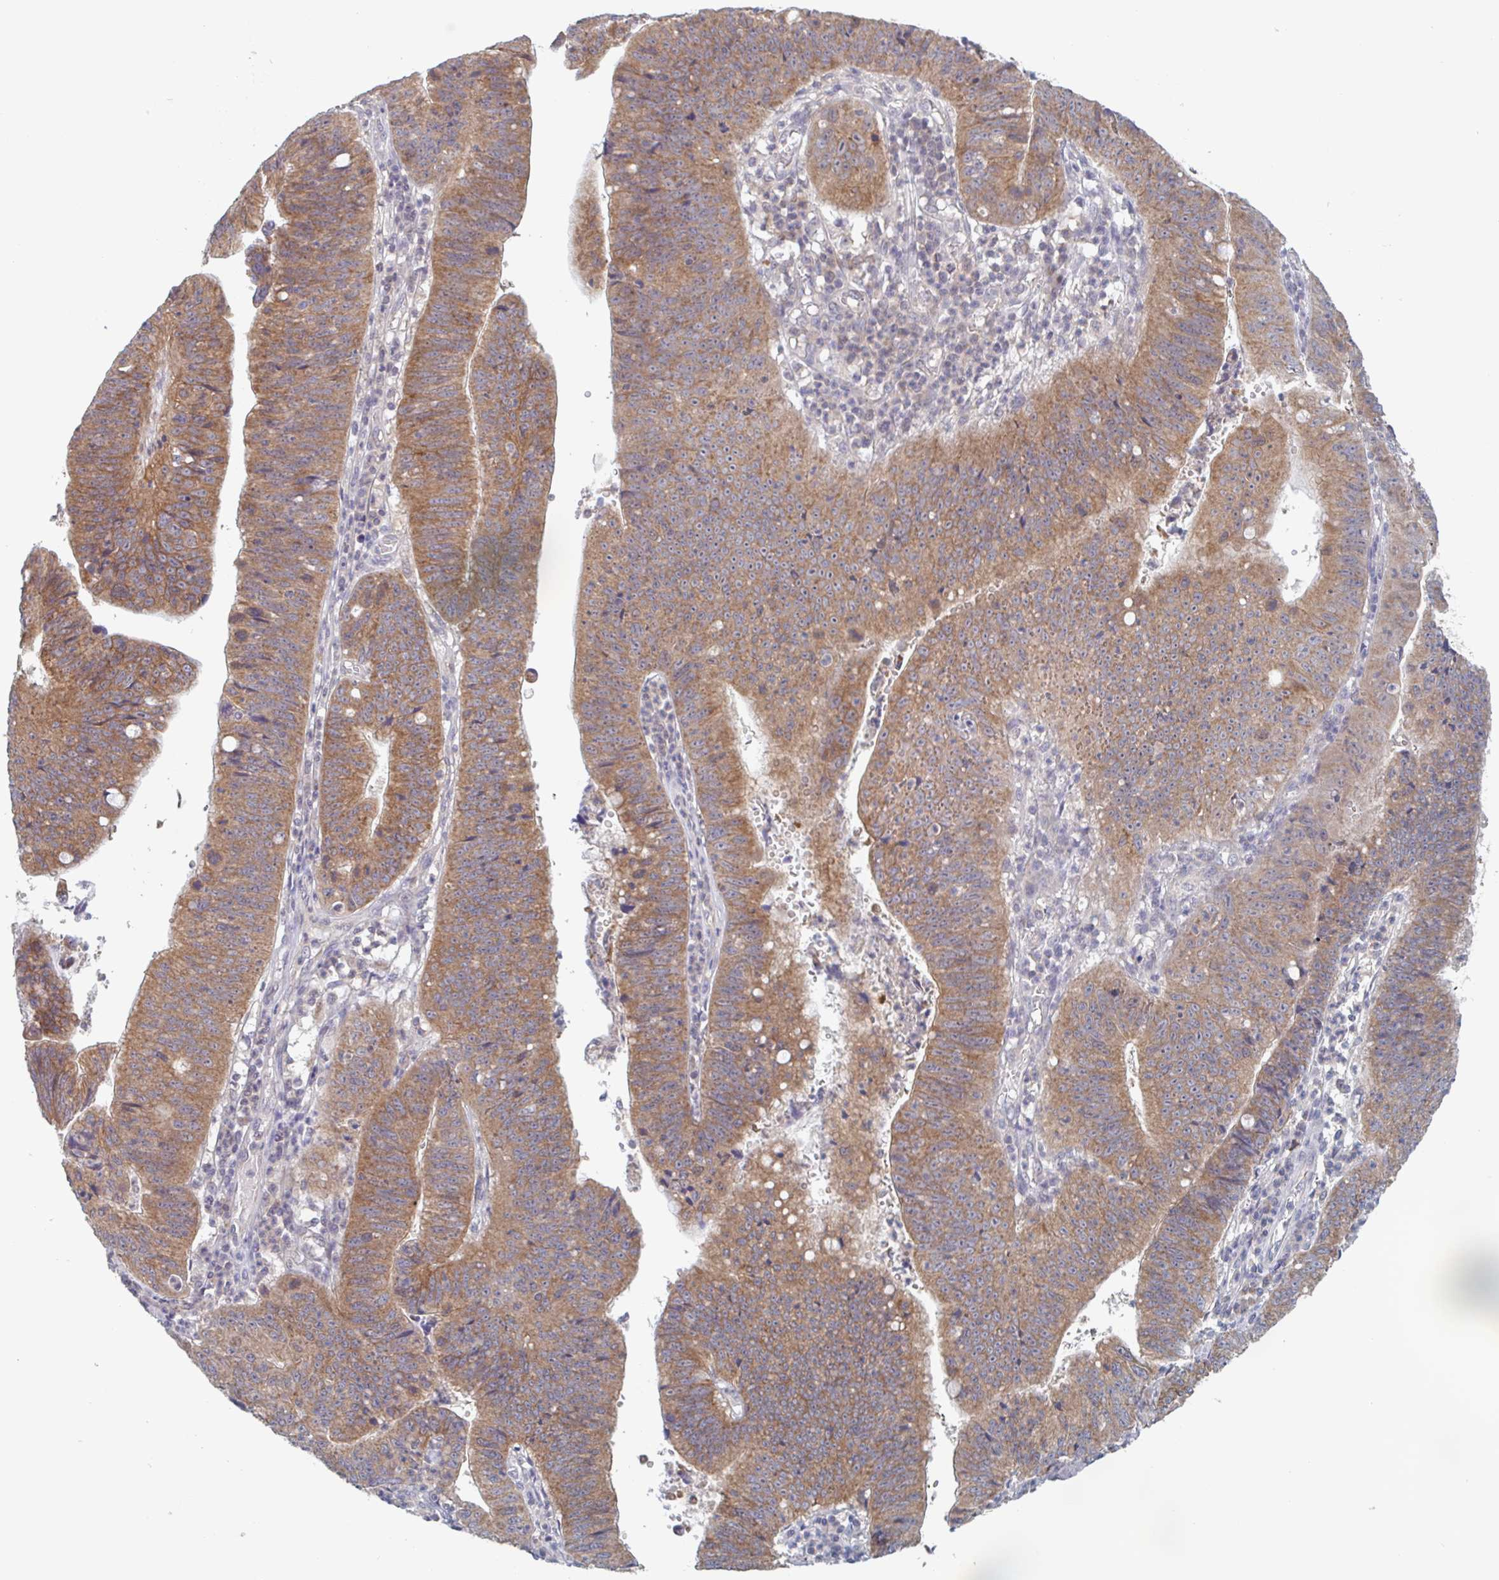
{"staining": {"intensity": "moderate", "quantity": ">75%", "location": "cytoplasmic/membranous"}, "tissue": "stomach cancer", "cell_type": "Tumor cells", "image_type": "cancer", "snomed": [{"axis": "morphology", "description": "Adenocarcinoma, NOS"}, {"axis": "topography", "description": "Stomach"}], "caption": "Moderate cytoplasmic/membranous staining is identified in about >75% of tumor cells in stomach cancer (adenocarcinoma).", "gene": "SURF1", "patient": {"sex": "male", "age": 59}}